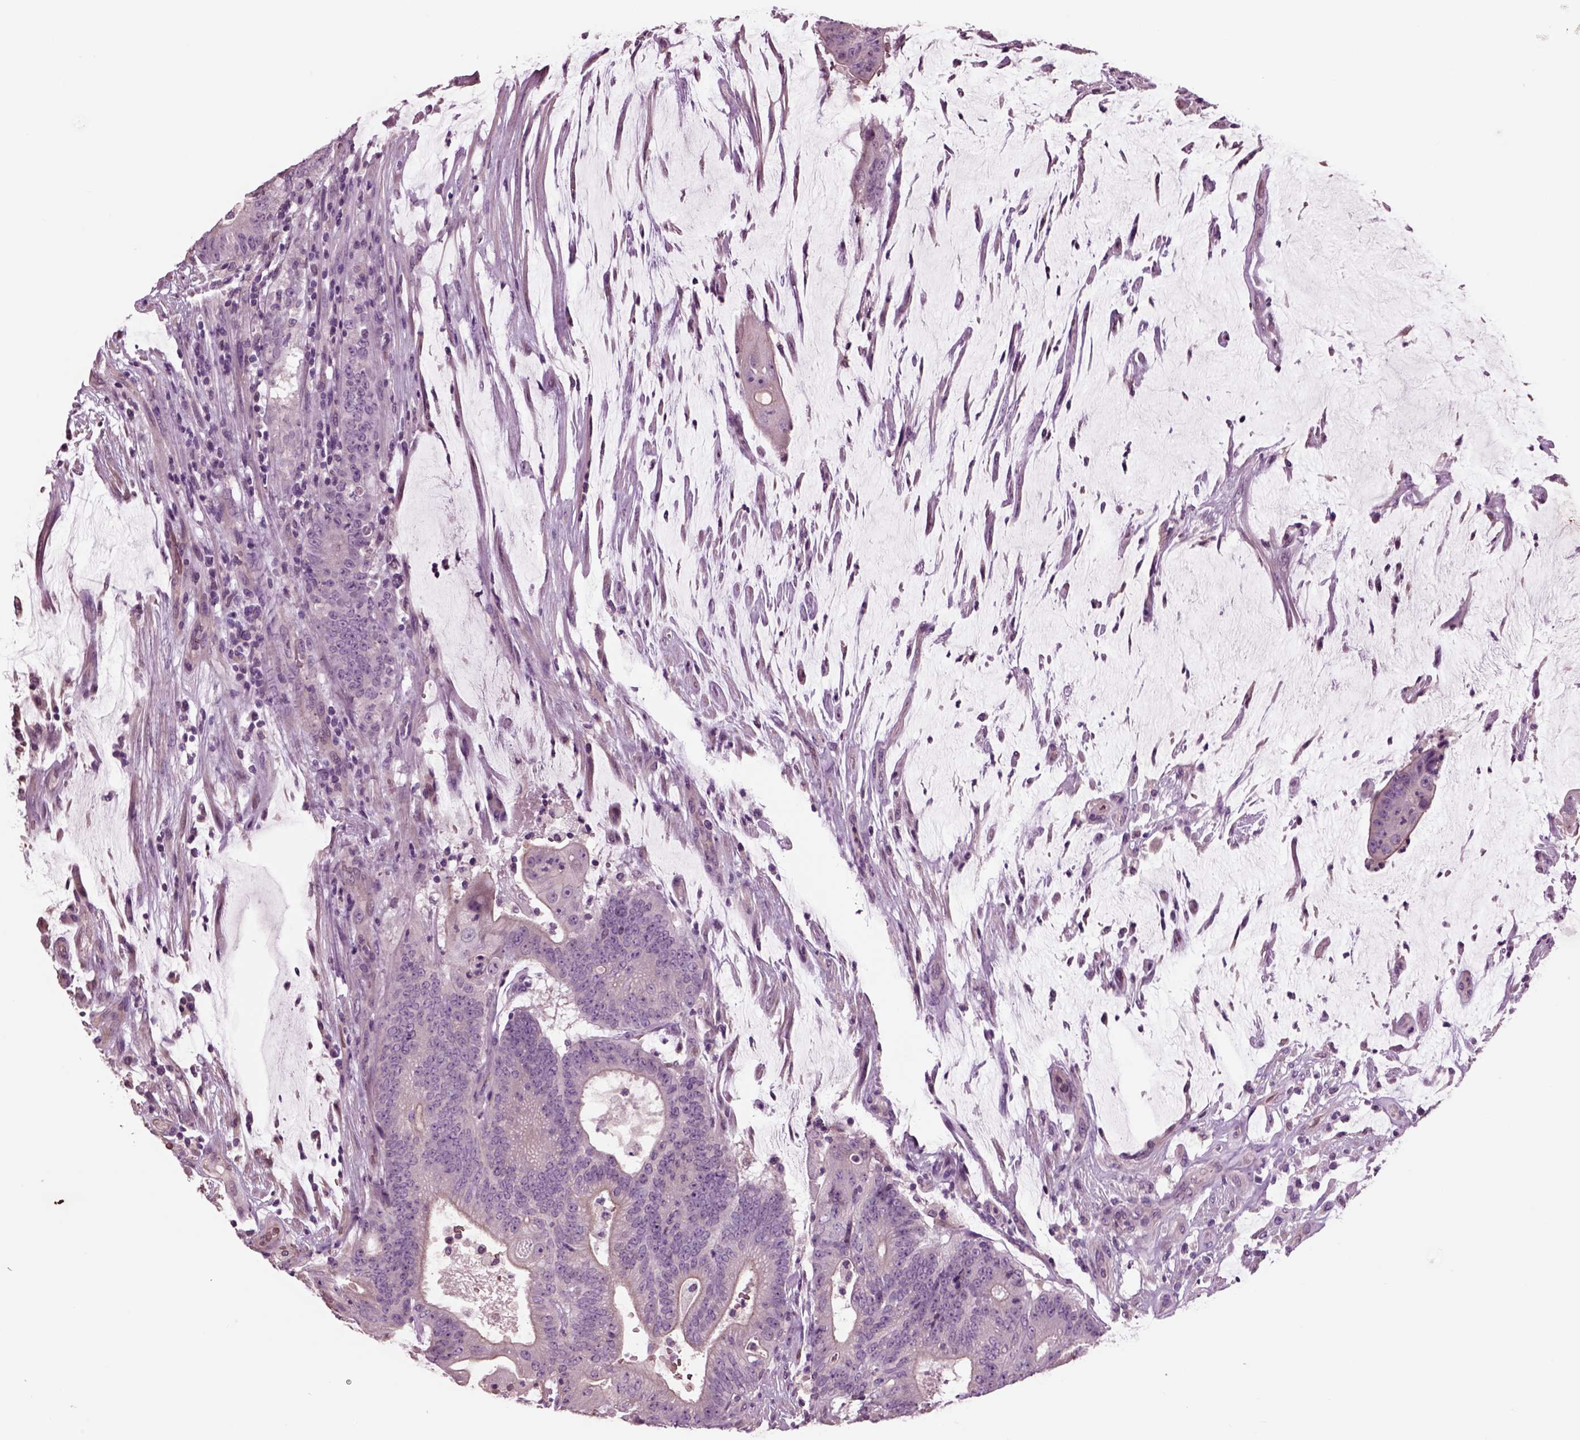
{"staining": {"intensity": "negative", "quantity": "none", "location": "none"}, "tissue": "colorectal cancer", "cell_type": "Tumor cells", "image_type": "cancer", "snomed": [{"axis": "morphology", "description": "Adenocarcinoma, NOS"}, {"axis": "topography", "description": "Colon"}], "caption": "Immunohistochemical staining of adenocarcinoma (colorectal) displays no significant expression in tumor cells.", "gene": "CHGB", "patient": {"sex": "female", "age": 43}}